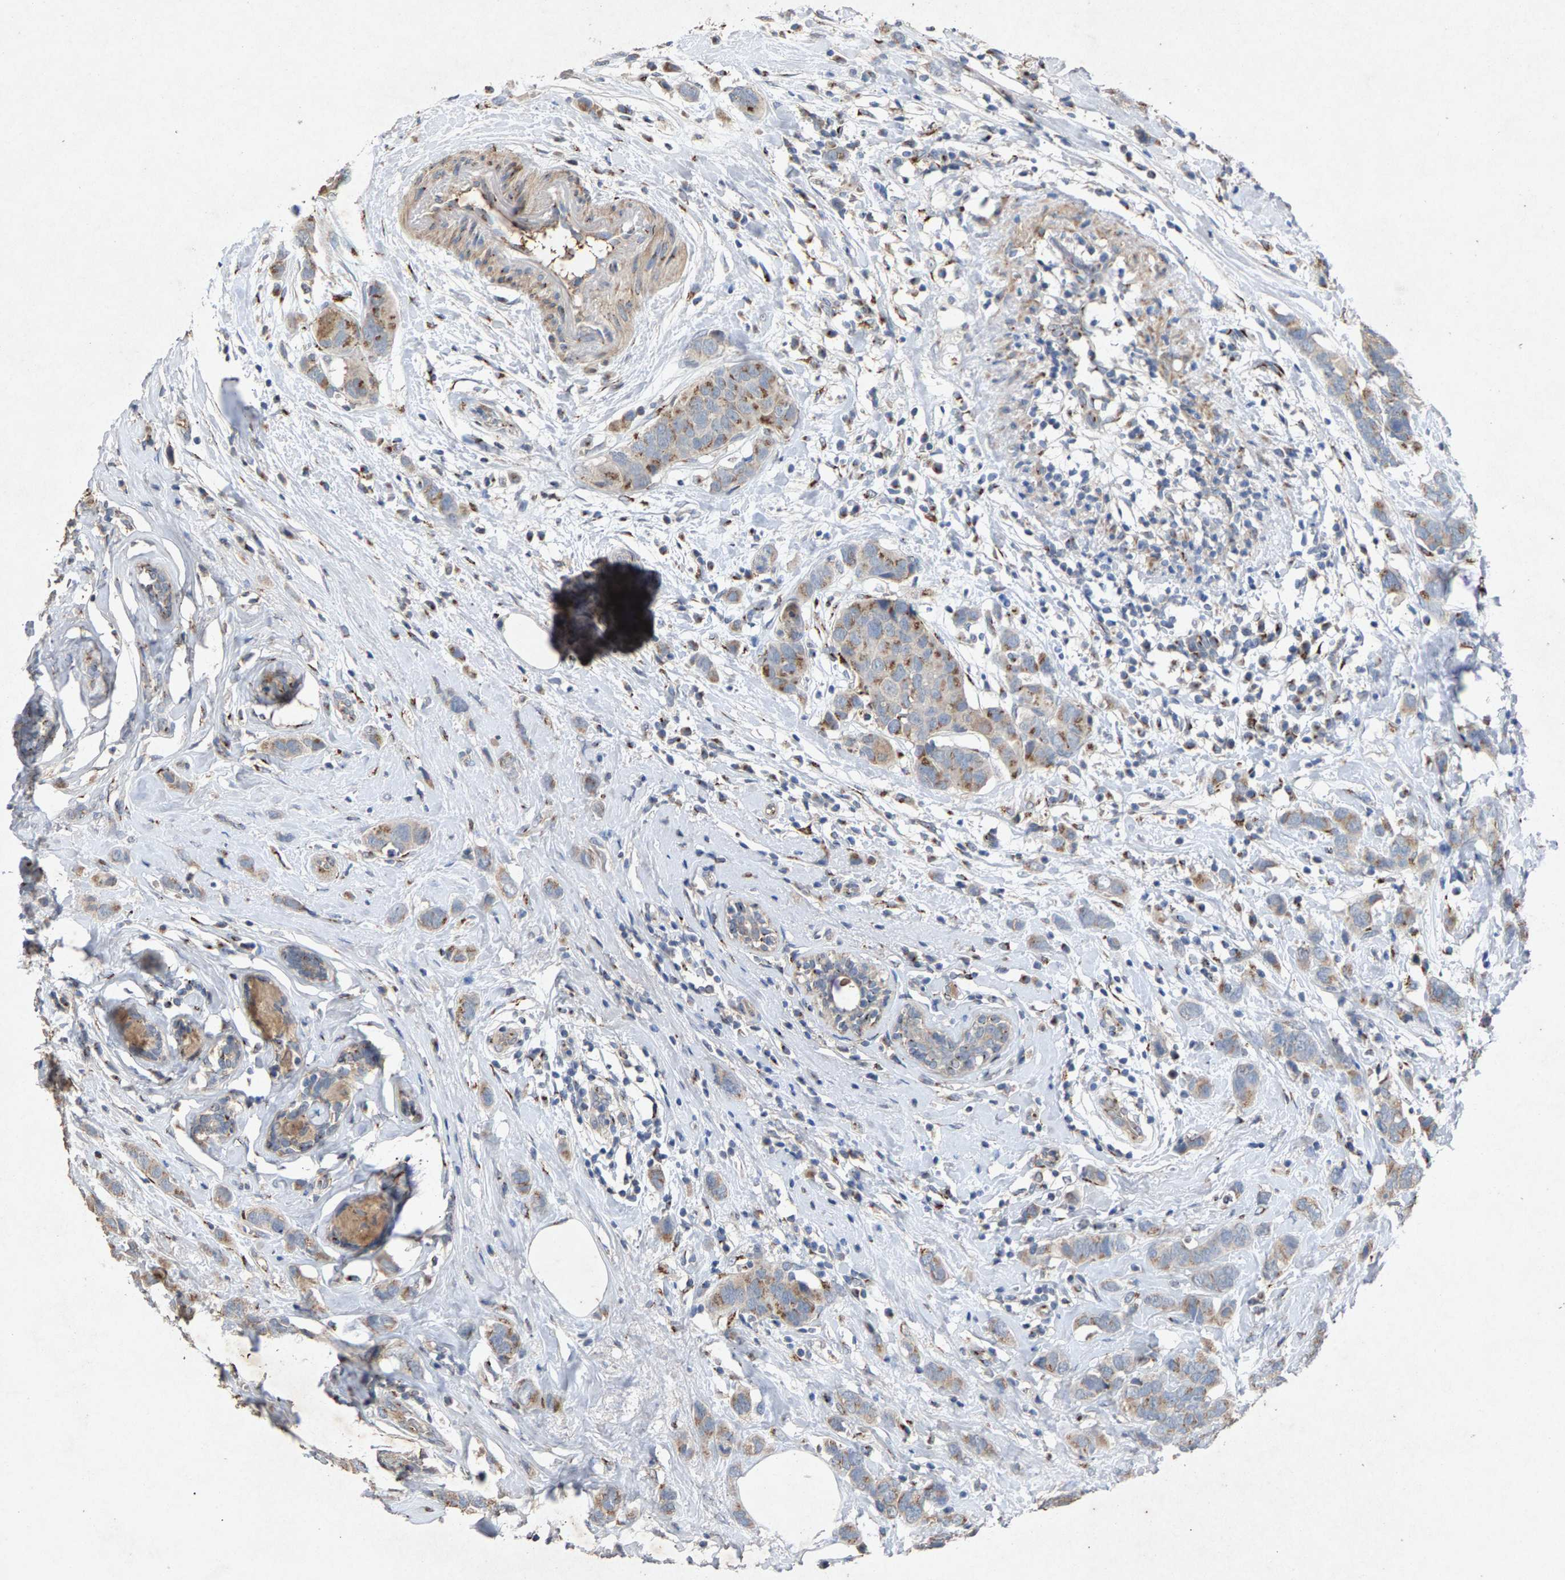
{"staining": {"intensity": "moderate", "quantity": ">75%", "location": "cytoplasmic/membranous"}, "tissue": "breast cancer", "cell_type": "Tumor cells", "image_type": "cancer", "snomed": [{"axis": "morphology", "description": "Normal tissue, NOS"}, {"axis": "morphology", "description": "Duct carcinoma"}, {"axis": "topography", "description": "Breast"}], "caption": "Immunohistochemistry histopathology image of breast cancer (invasive ductal carcinoma) stained for a protein (brown), which exhibits medium levels of moderate cytoplasmic/membranous positivity in about >75% of tumor cells.", "gene": "MAN2A1", "patient": {"sex": "female", "age": 50}}